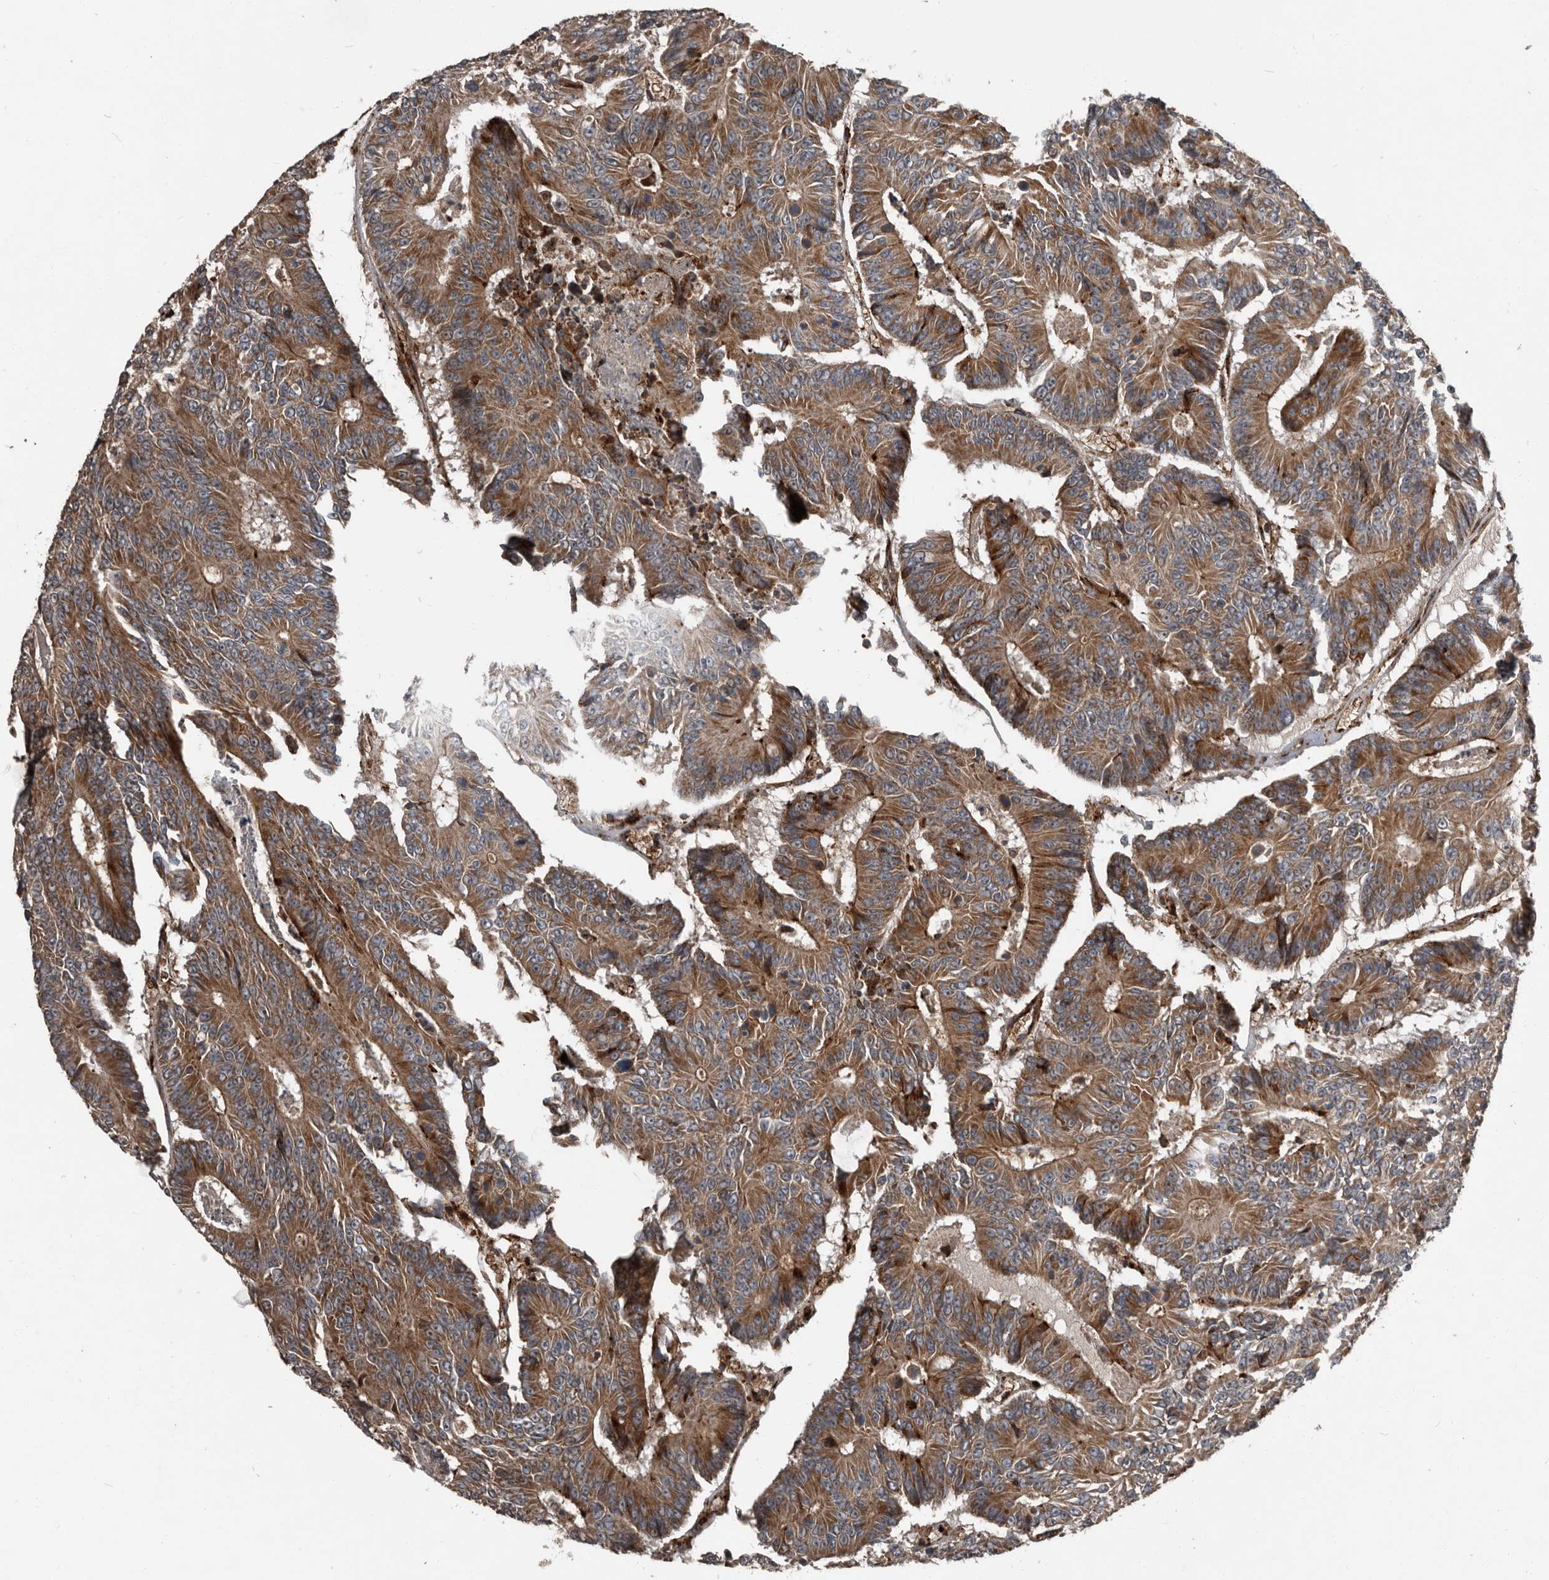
{"staining": {"intensity": "moderate", "quantity": ">75%", "location": "cytoplasmic/membranous"}, "tissue": "colorectal cancer", "cell_type": "Tumor cells", "image_type": "cancer", "snomed": [{"axis": "morphology", "description": "Adenocarcinoma, NOS"}, {"axis": "topography", "description": "Colon"}], "caption": "Brown immunohistochemical staining in colorectal cancer (adenocarcinoma) demonstrates moderate cytoplasmic/membranous positivity in about >75% of tumor cells.", "gene": "FBXO31", "patient": {"sex": "male", "age": 83}}